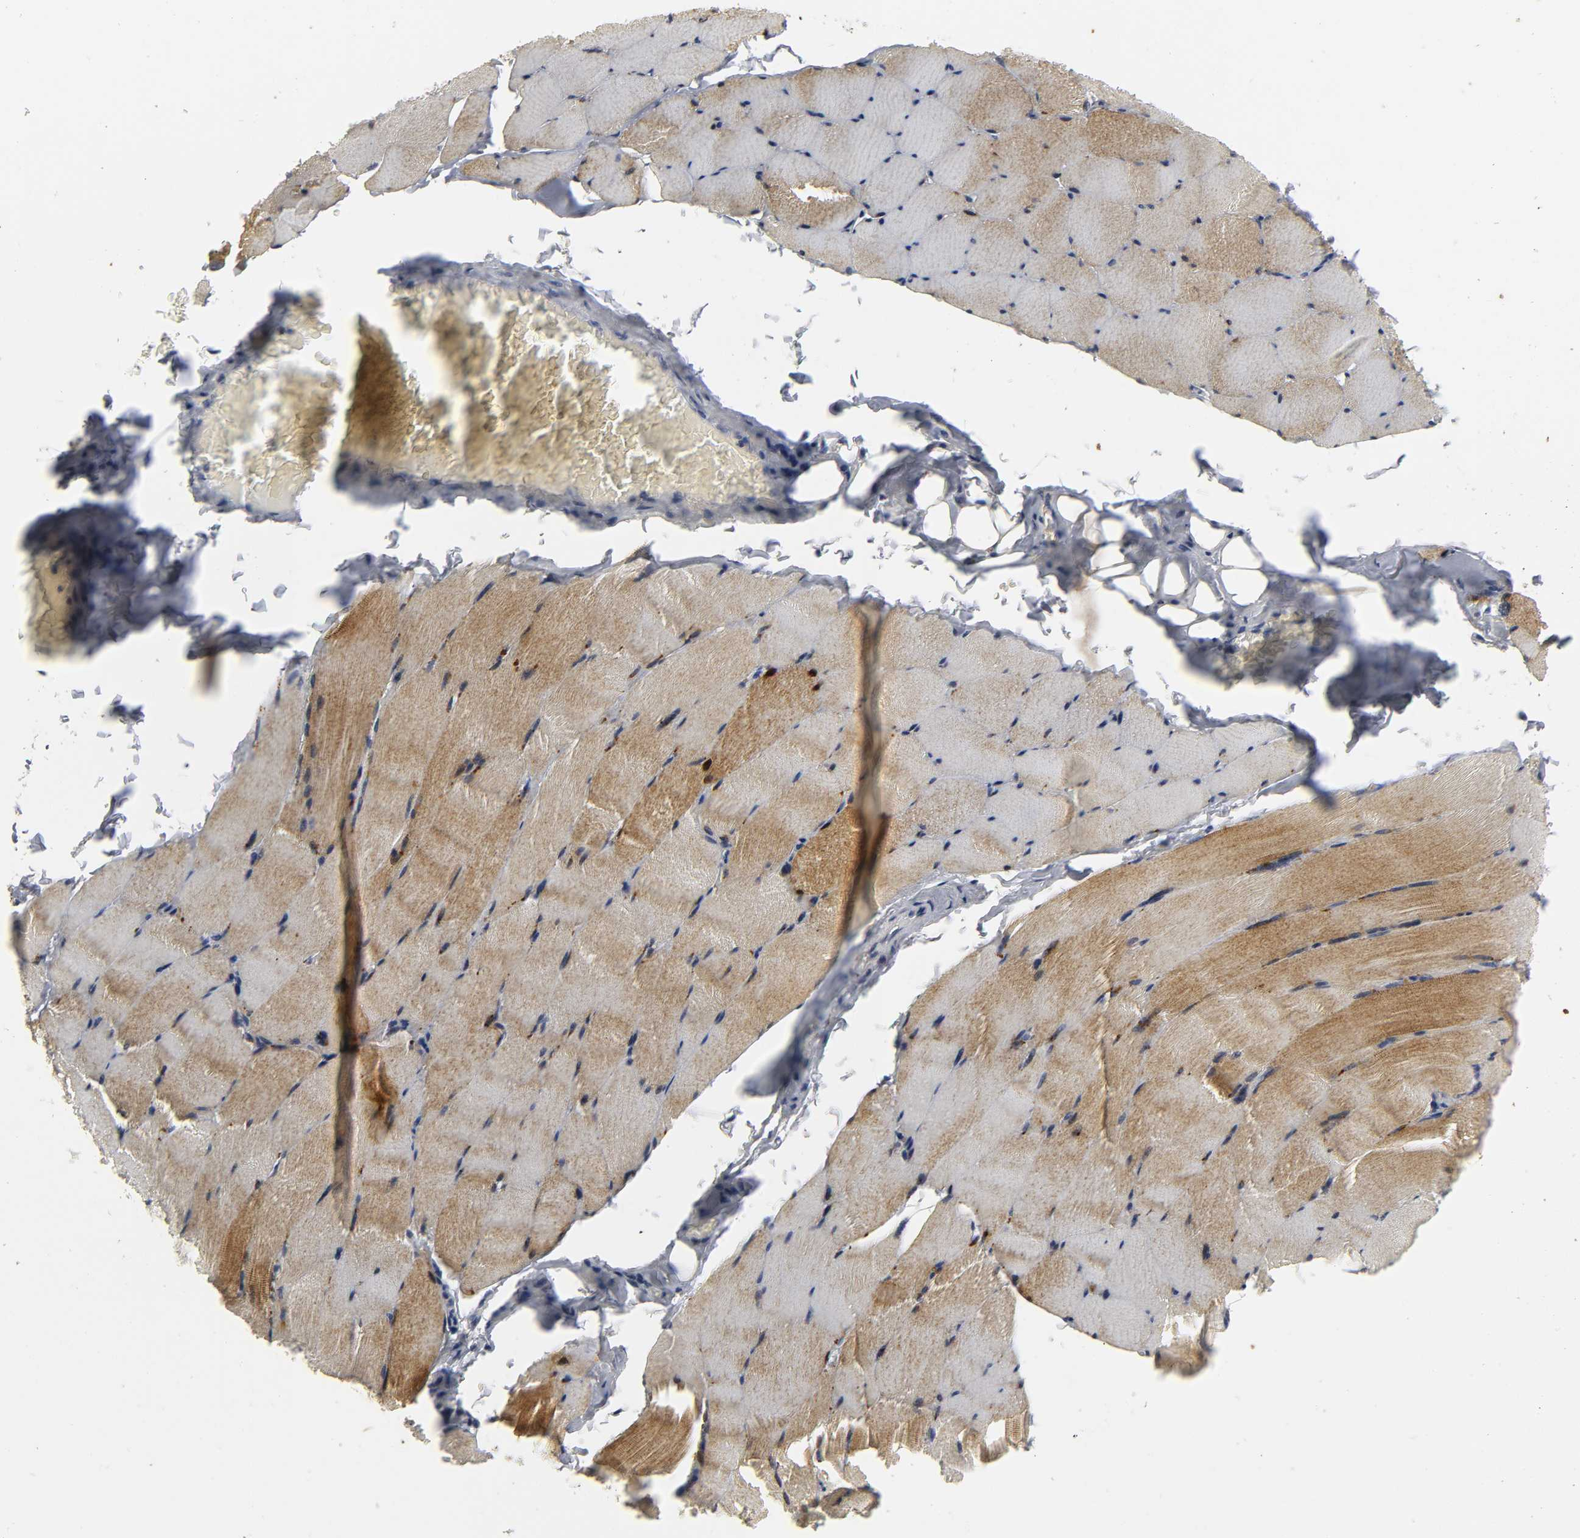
{"staining": {"intensity": "strong", "quantity": ">75%", "location": "cytoplasmic/membranous"}, "tissue": "skeletal muscle", "cell_type": "Myocytes", "image_type": "normal", "snomed": [{"axis": "morphology", "description": "Normal tissue, NOS"}, {"axis": "topography", "description": "Skeletal muscle"}], "caption": "Immunohistochemistry (IHC) histopathology image of benign skeletal muscle stained for a protein (brown), which shows high levels of strong cytoplasmic/membranous staining in approximately >75% of myocytes.", "gene": "TCAP", "patient": {"sex": "male", "age": 62}}